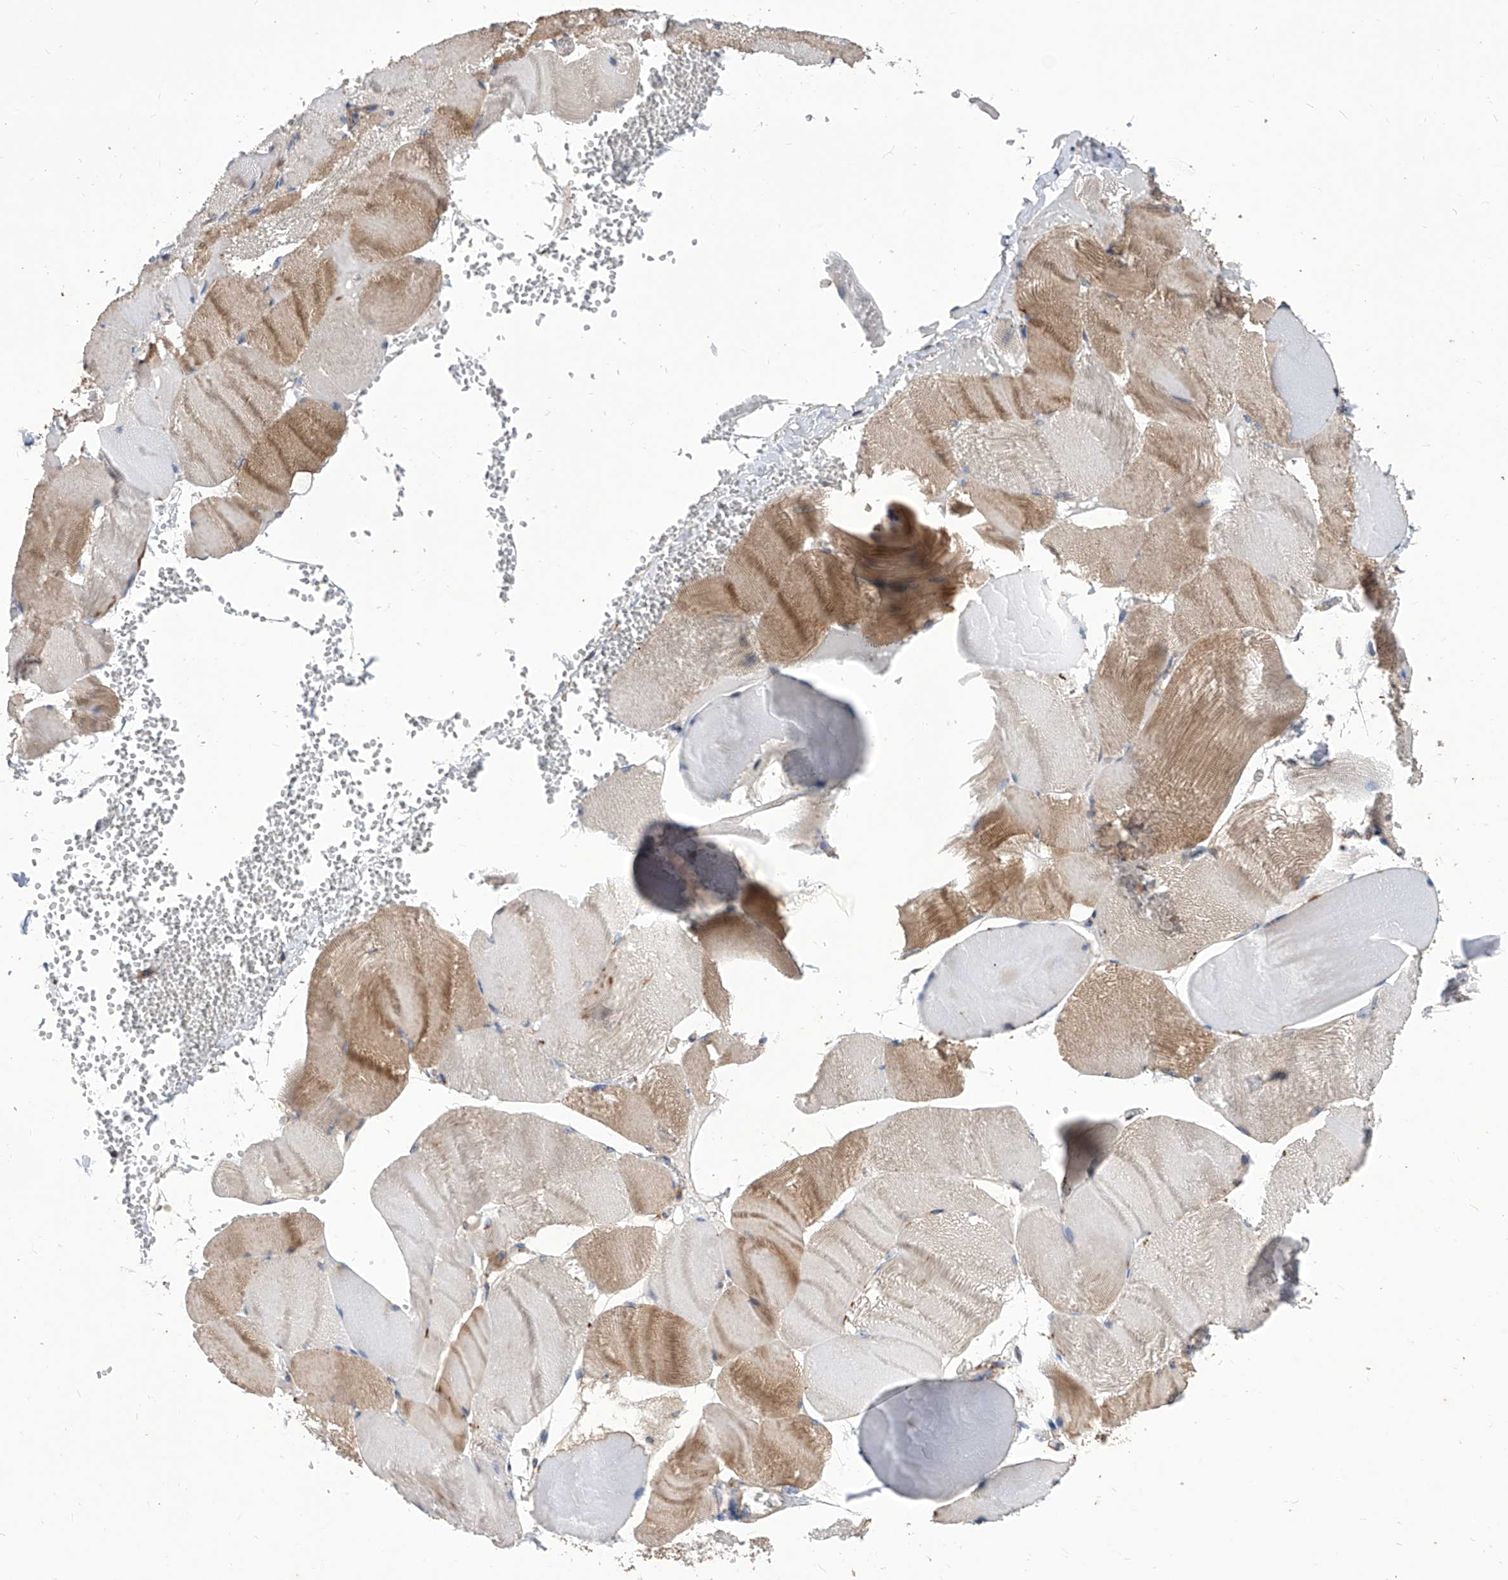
{"staining": {"intensity": "moderate", "quantity": "25%-75%", "location": "cytoplasmic/membranous"}, "tissue": "skeletal muscle", "cell_type": "Myocytes", "image_type": "normal", "snomed": [{"axis": "morphology", "description": "Normal tissue, NOS"}, {"axis": "morphology", "description": "Basal cell carcinoma"}, {"axis": "topography", "description": "Skeletal muscle"}], "caption": "High-power microscopy captured an IHC photomicrograph of benign skeletal muscle, revealing moderate cytoplasmic/membranous positivity in about 25%-75% of myocytes. (DAB (3,3'-diaminobenzidine) = brown stain, brightfield microscopy at high magnification).", "gene": "TJAP1", "patient": {"sex": "female", "age": 64}}